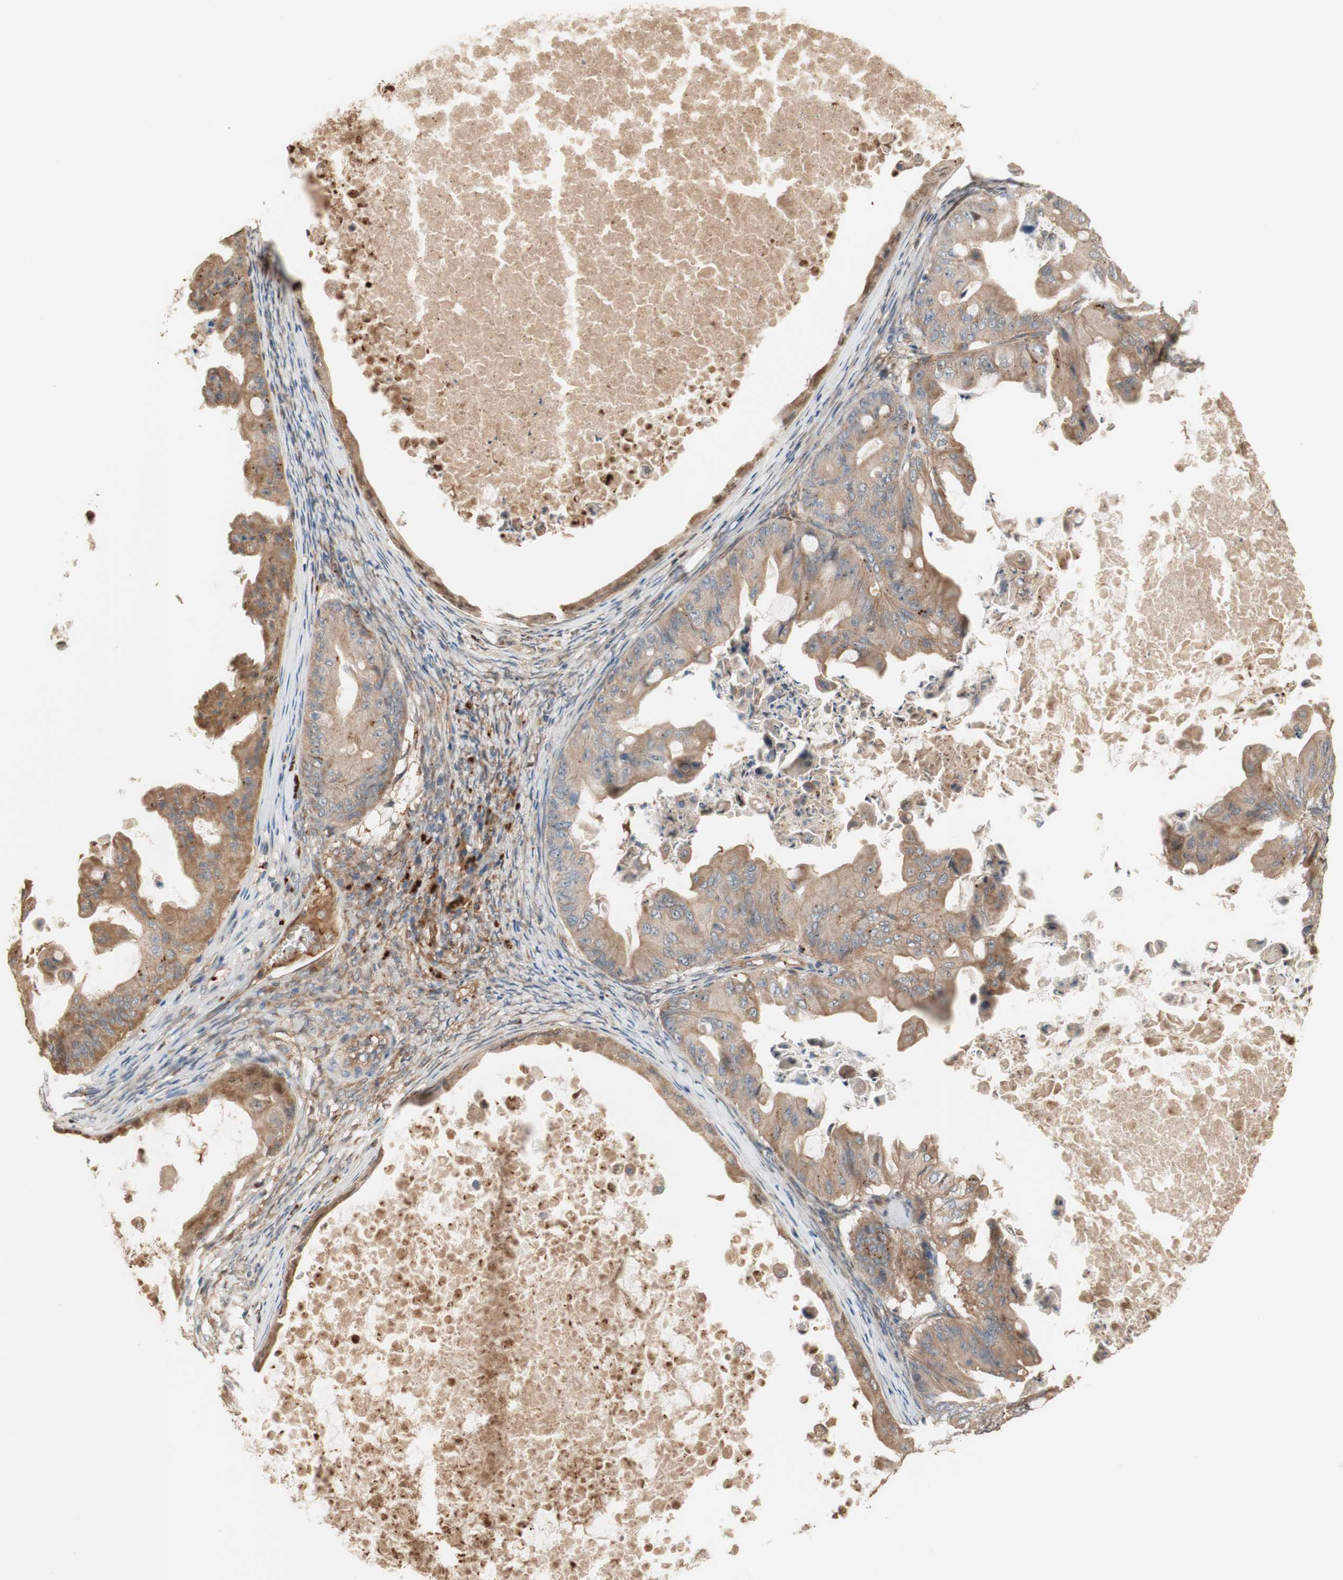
{"staining": {"intensity": "weak", "quantity": ">75%", "location": "cytoplasmic/membranous"}, "tissue": "ovarian cancer", "cell_type": "Tumor cells", "image_type": "cancer", "snomed": [{"axis": "morphology", "description": "Cystadenocarcinoma, mucinous, NOS"}, {"axis": "topography", "description": "Ovary"}], "caption": "Weak cytoplasmic/membranous protein staining is identified in approximately >75% of tumor cells in ovarian cancer.", "gene": "PTPN21", "patient": {"sex": "female", "age": 37}}